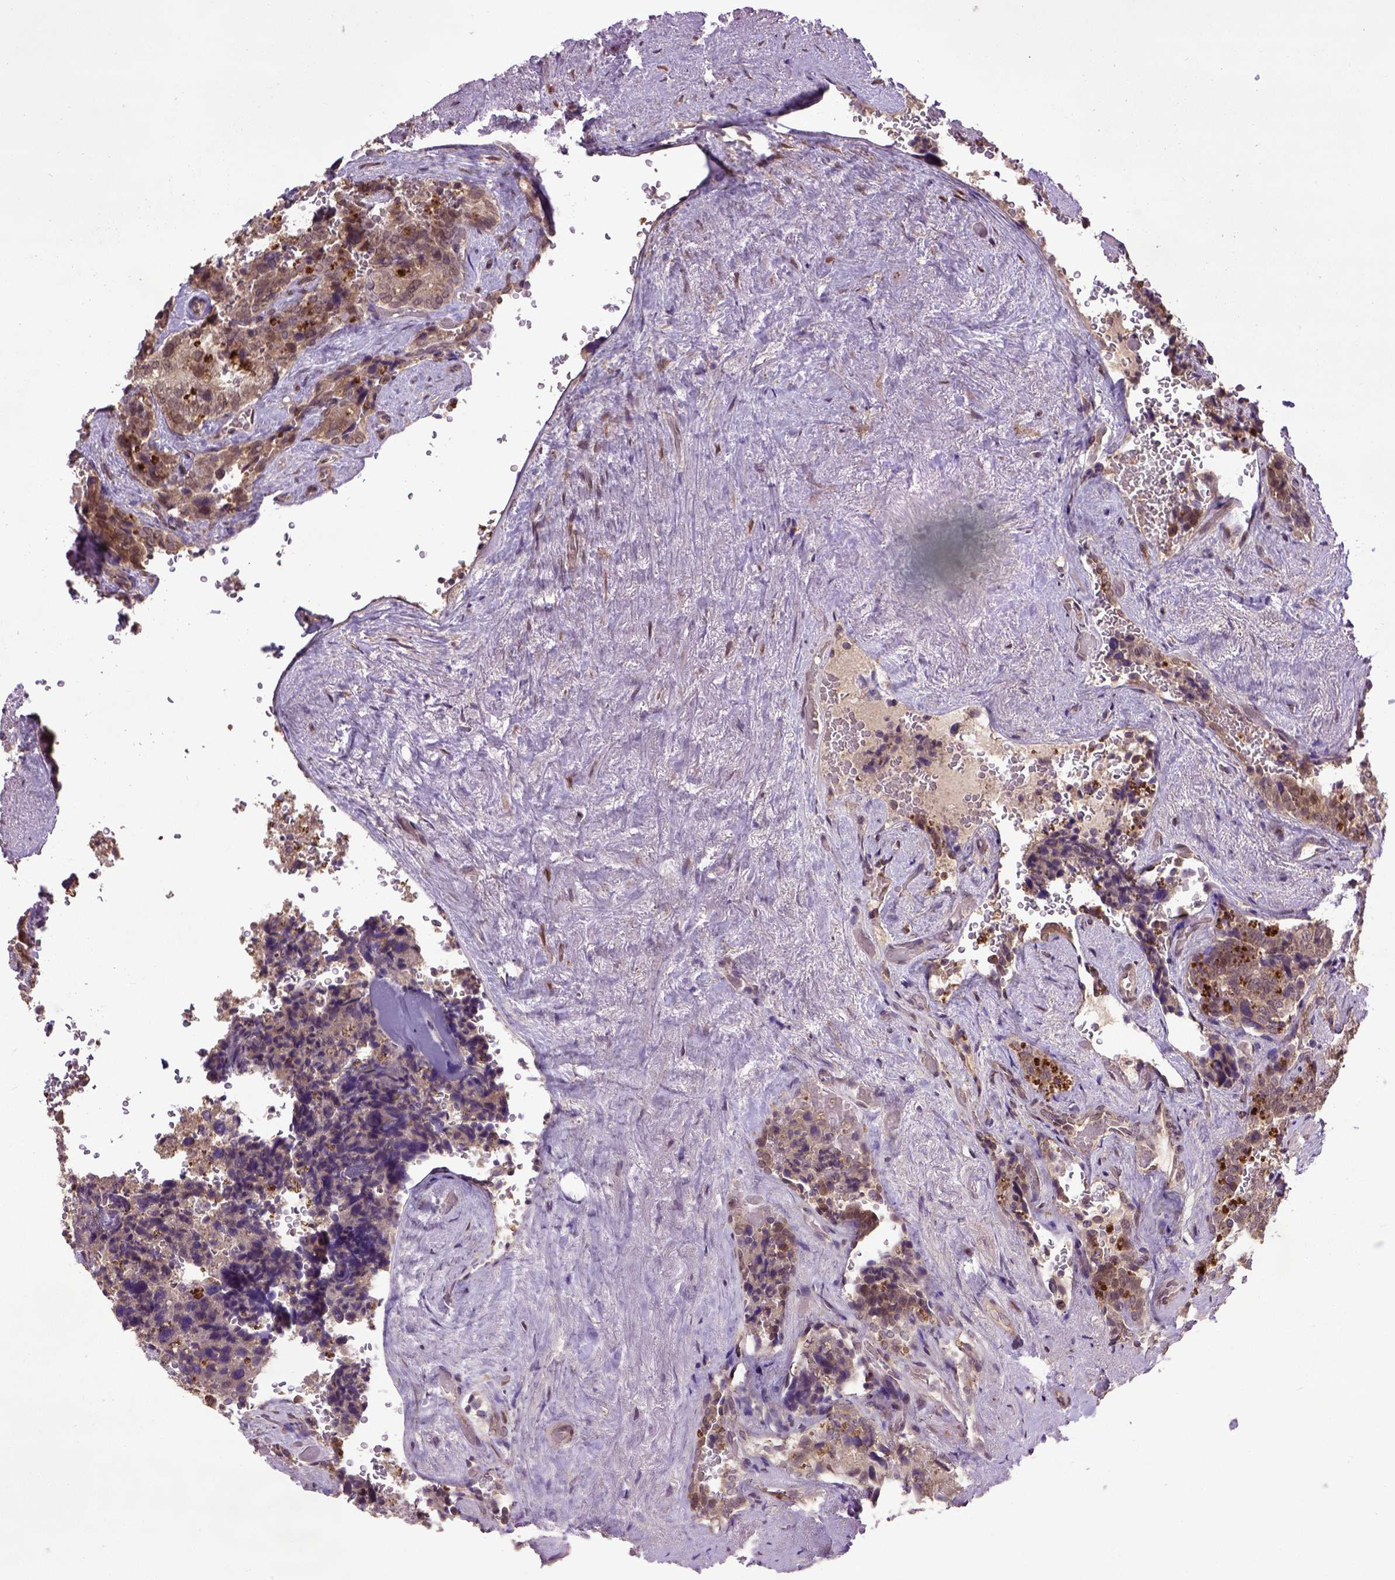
{"staining": {"intensity": "weak", "quantity": ">75%", "location": "cytoplasmic/membranous"}, "tissue": "seminal vesicle", "cell_type": "Glandular cells", "image_type": "normal", "snomed": [{"axis": "morphology", "description": "Normal tissue, NOS"}, {"axis": "topography", "description": "Seminal veicle"}], "caption": "Protein expression analysis of normal human seminal vesicle reveals weak cytoplasmic/membranous positivity in approximately >75% of glandular cells. The protein of interest is shown in brown color, while the nuclei are stained blue.", "gene": "UBA3", "patient": {"sex": "male", "age": 69}}